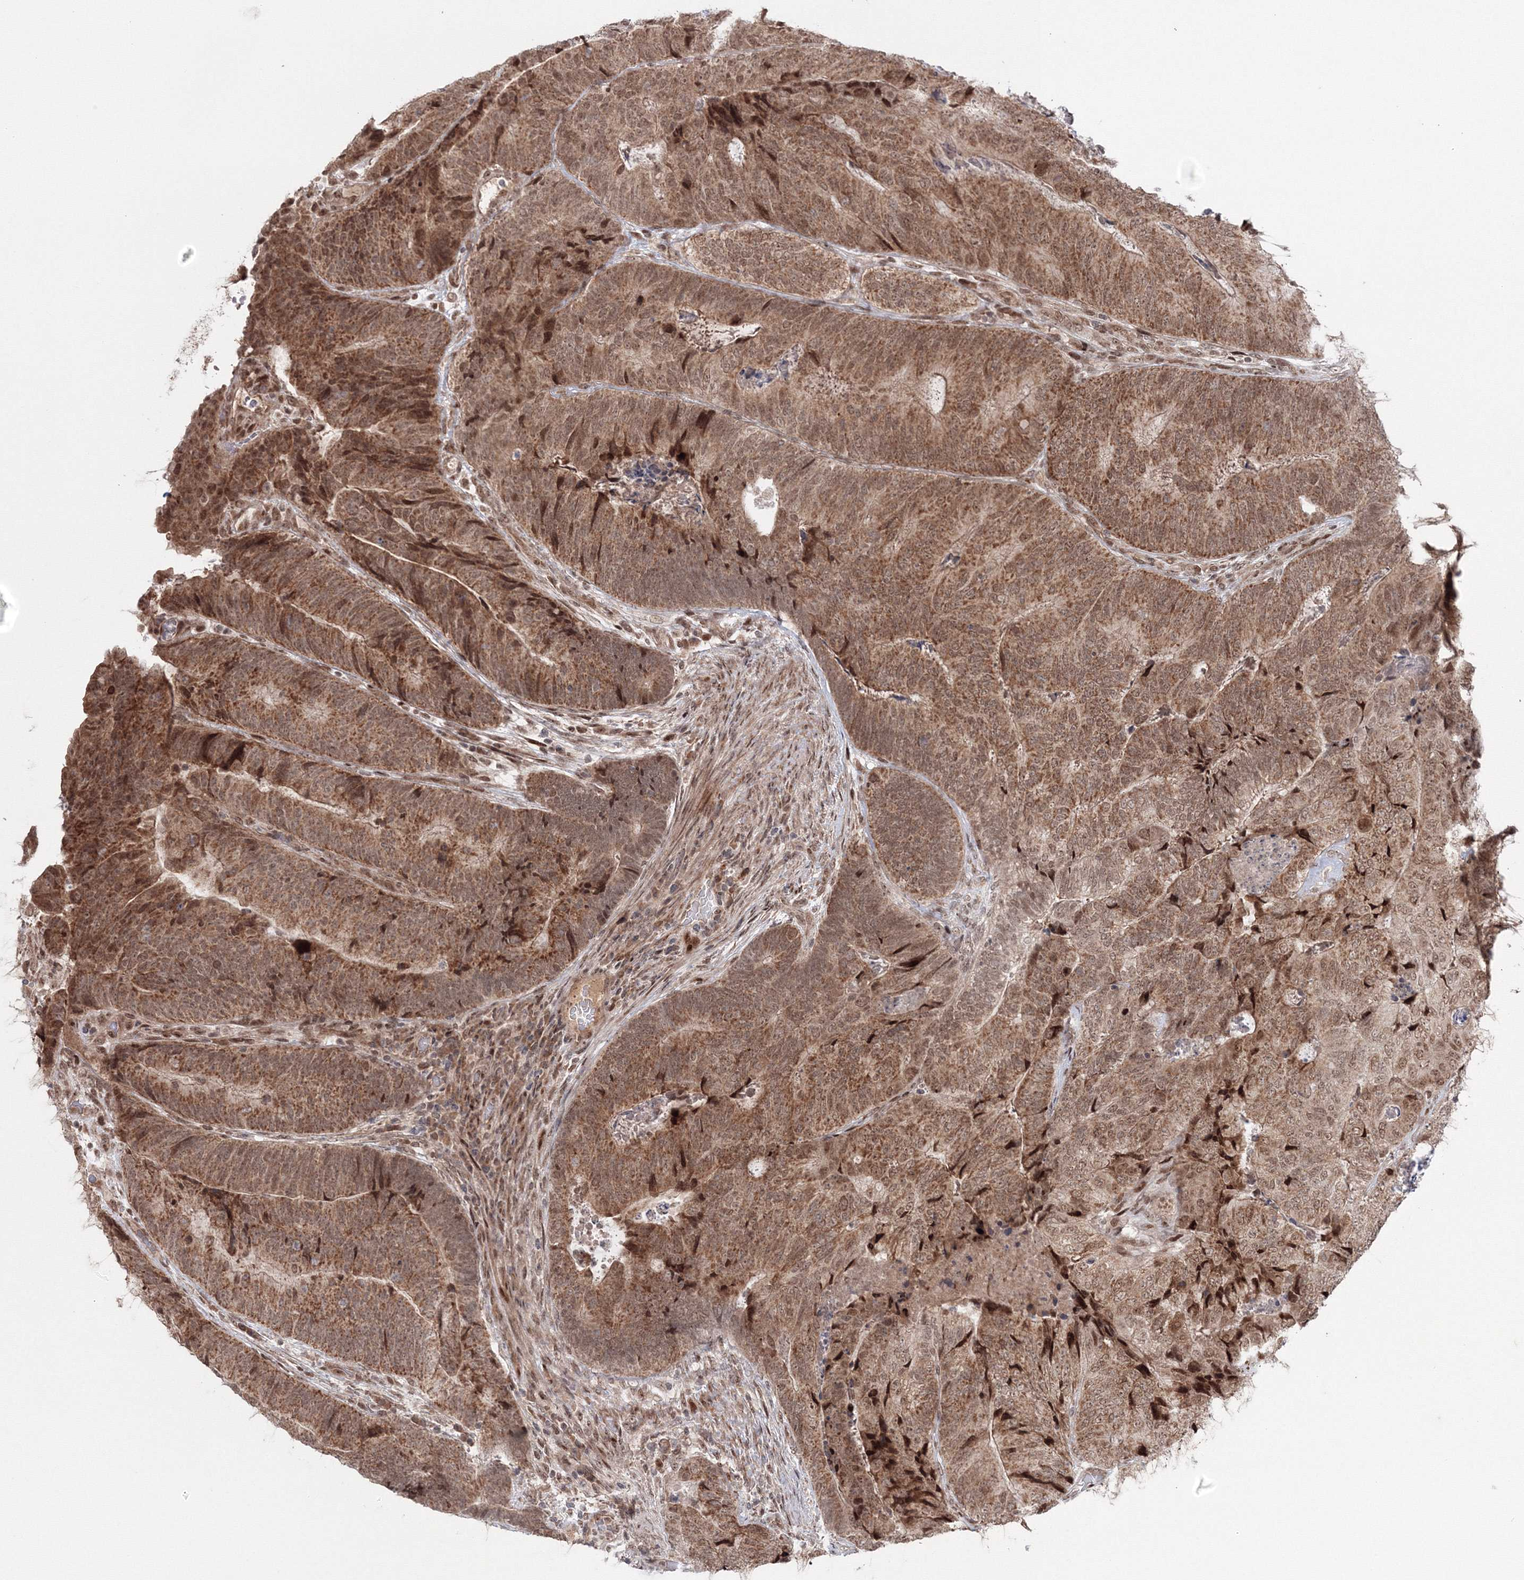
{"staining": {"intensity": "moderate", "quantity": ">75%", "location": "cytoplasmic/membranous,nuclear"}, "tissue": "colorectal cancer", "cell_type": "Tumor cells", "image_type": "cancer", "snomed": [{"axis": "morphology", "description": "Adenocarcinoma, NOS"}, {"axis": "topography", "description": "Colon"}], "caption": "Colorectal cancer stained for a protein (brown) demonstrates moderate cytoplasmic/membranous and nuclear positive staining in about >75% of tumor cells.", "gene": "NOA1", "patient": {"sex": "female", "age": 67}}